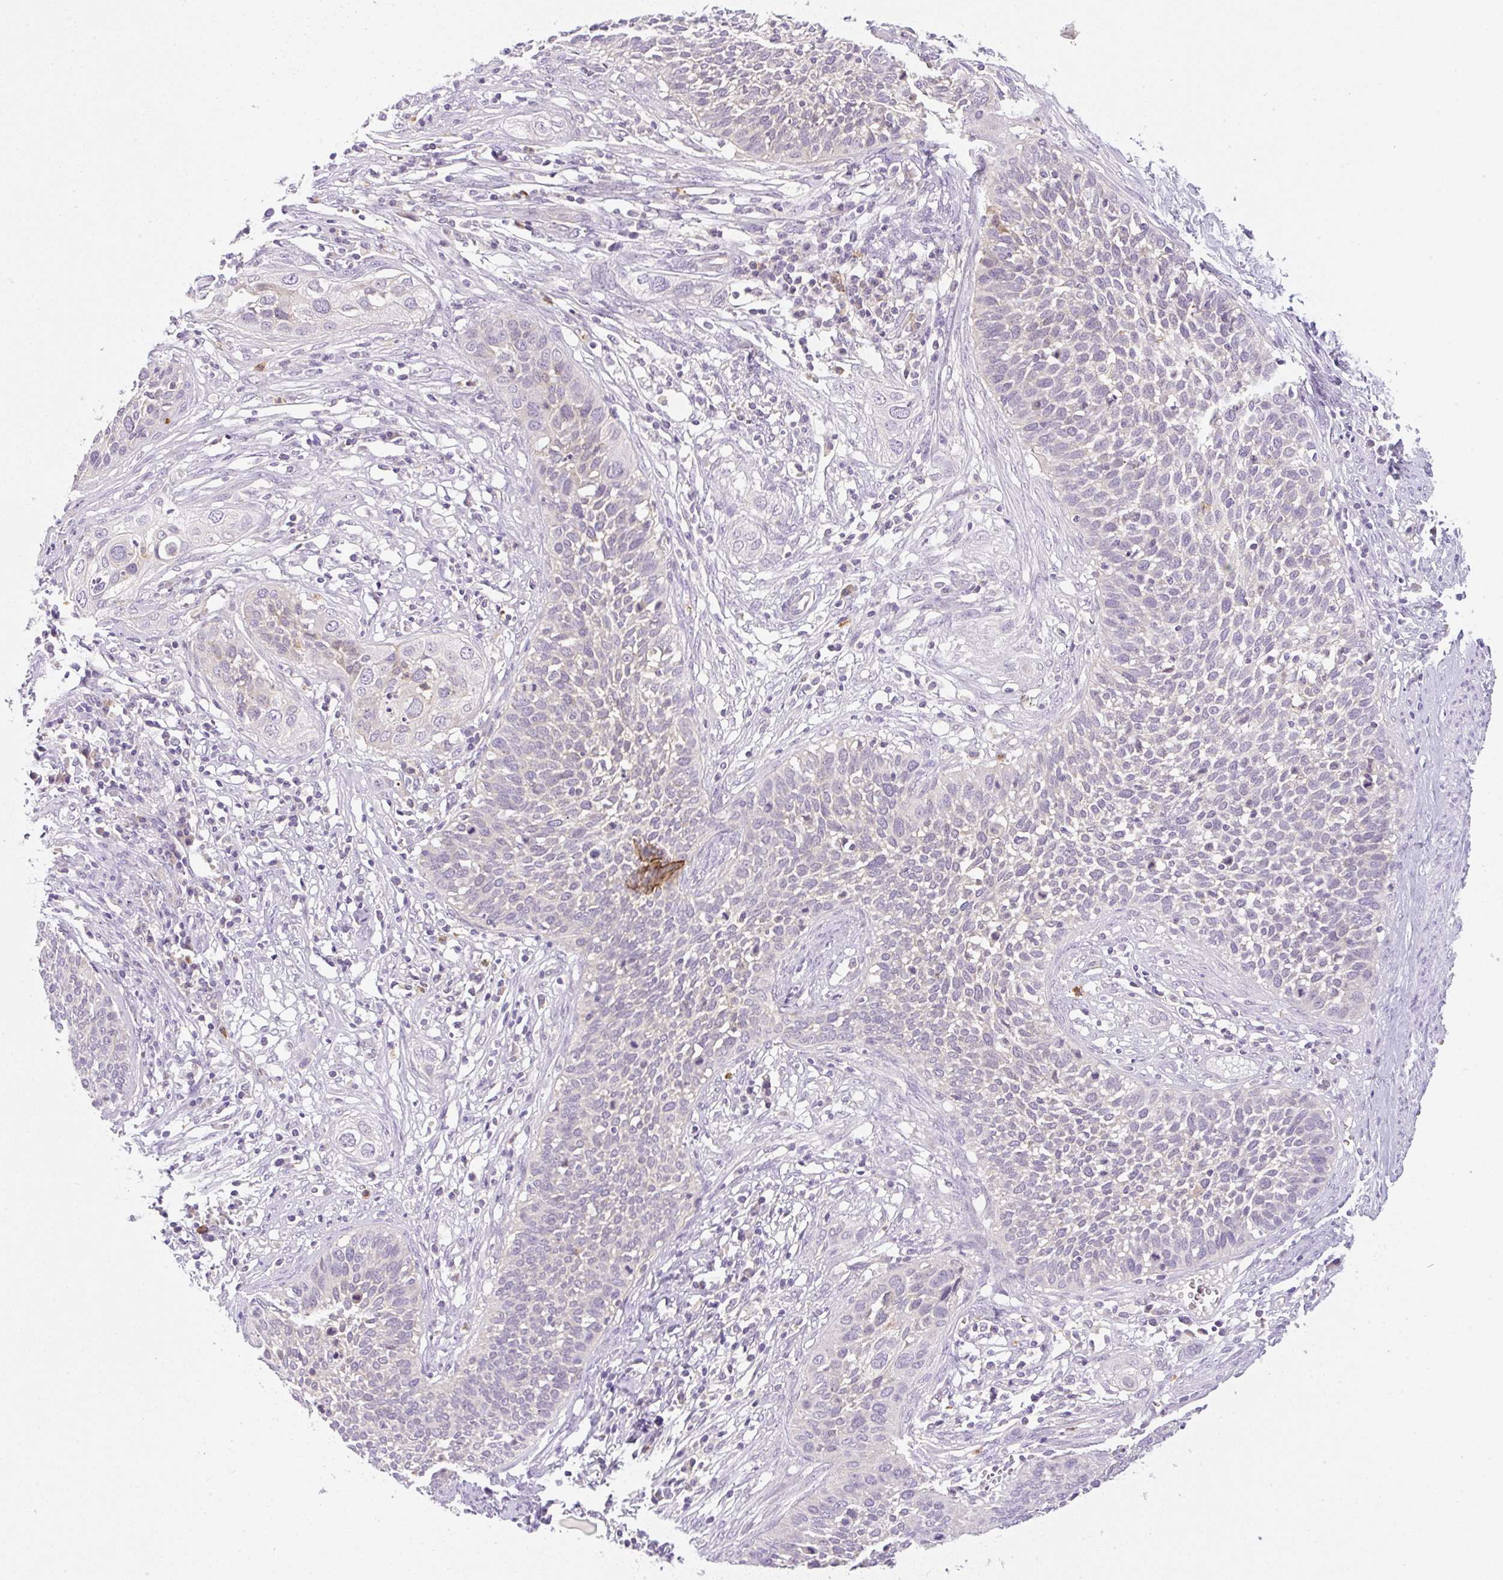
{"staining": {"intensity": "negative", "quantity": "none", "location": "none"}, "tissue": "cervical cancer", "cell_type": "Tumor cells", "image_type": "cancer", "snomed": [{"axis": "morphology", "description": "Squamous cell carcinoma, NOS"}, {"axis": "topography", "description": "Cervix"}], "caption": "This photomicrograph is of cervical cancer stained with immunohistochemistry to label a protein in brown with the nuclei are counter-stained blue. There is no staining in tumor cells.", "gene": "OMA1", "patient": {"sex": "female", "age": 34}}